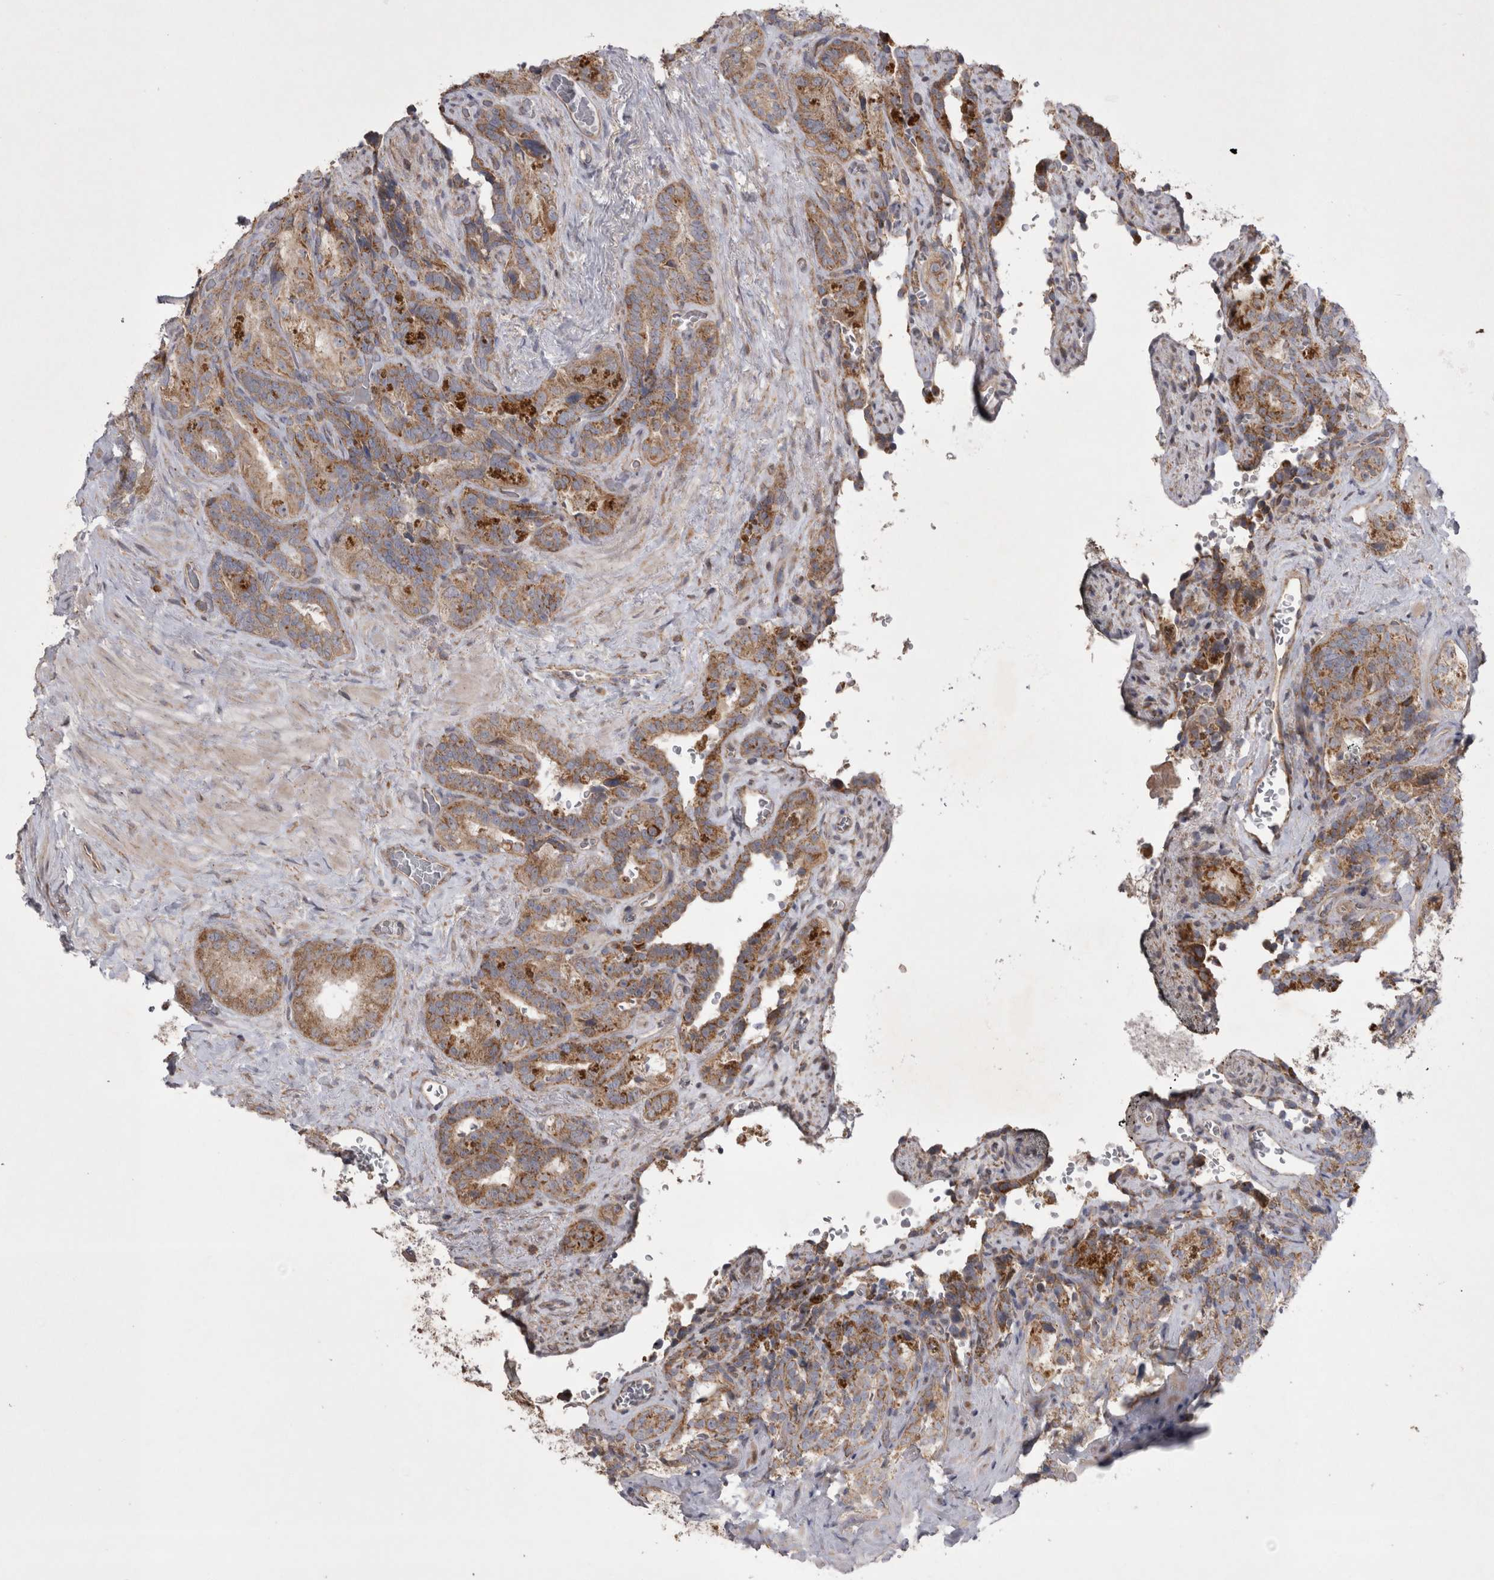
{"staining": {"intensity": "weak", "quantity": ">75%", "location": "cytoplasmic/membranous"}, "tissue": "seminal vesicle", "cell_type": "Glandular cells", "image_type": "normal", "snomed": [{"axis": "morphology", "description": "Normal tissue, NOS"}, {"axis": "topography", "description": "Prostate"}, {"axis": "topography", "description": "Seminal veicle"}], "caption": "Normal seminal vesicle reveals weak cytoplasmic/membranous staining in approximately >75% of glandular cells.", "gene": "TSPOAP1", "patient": {"sex": "male", "age": 67}}